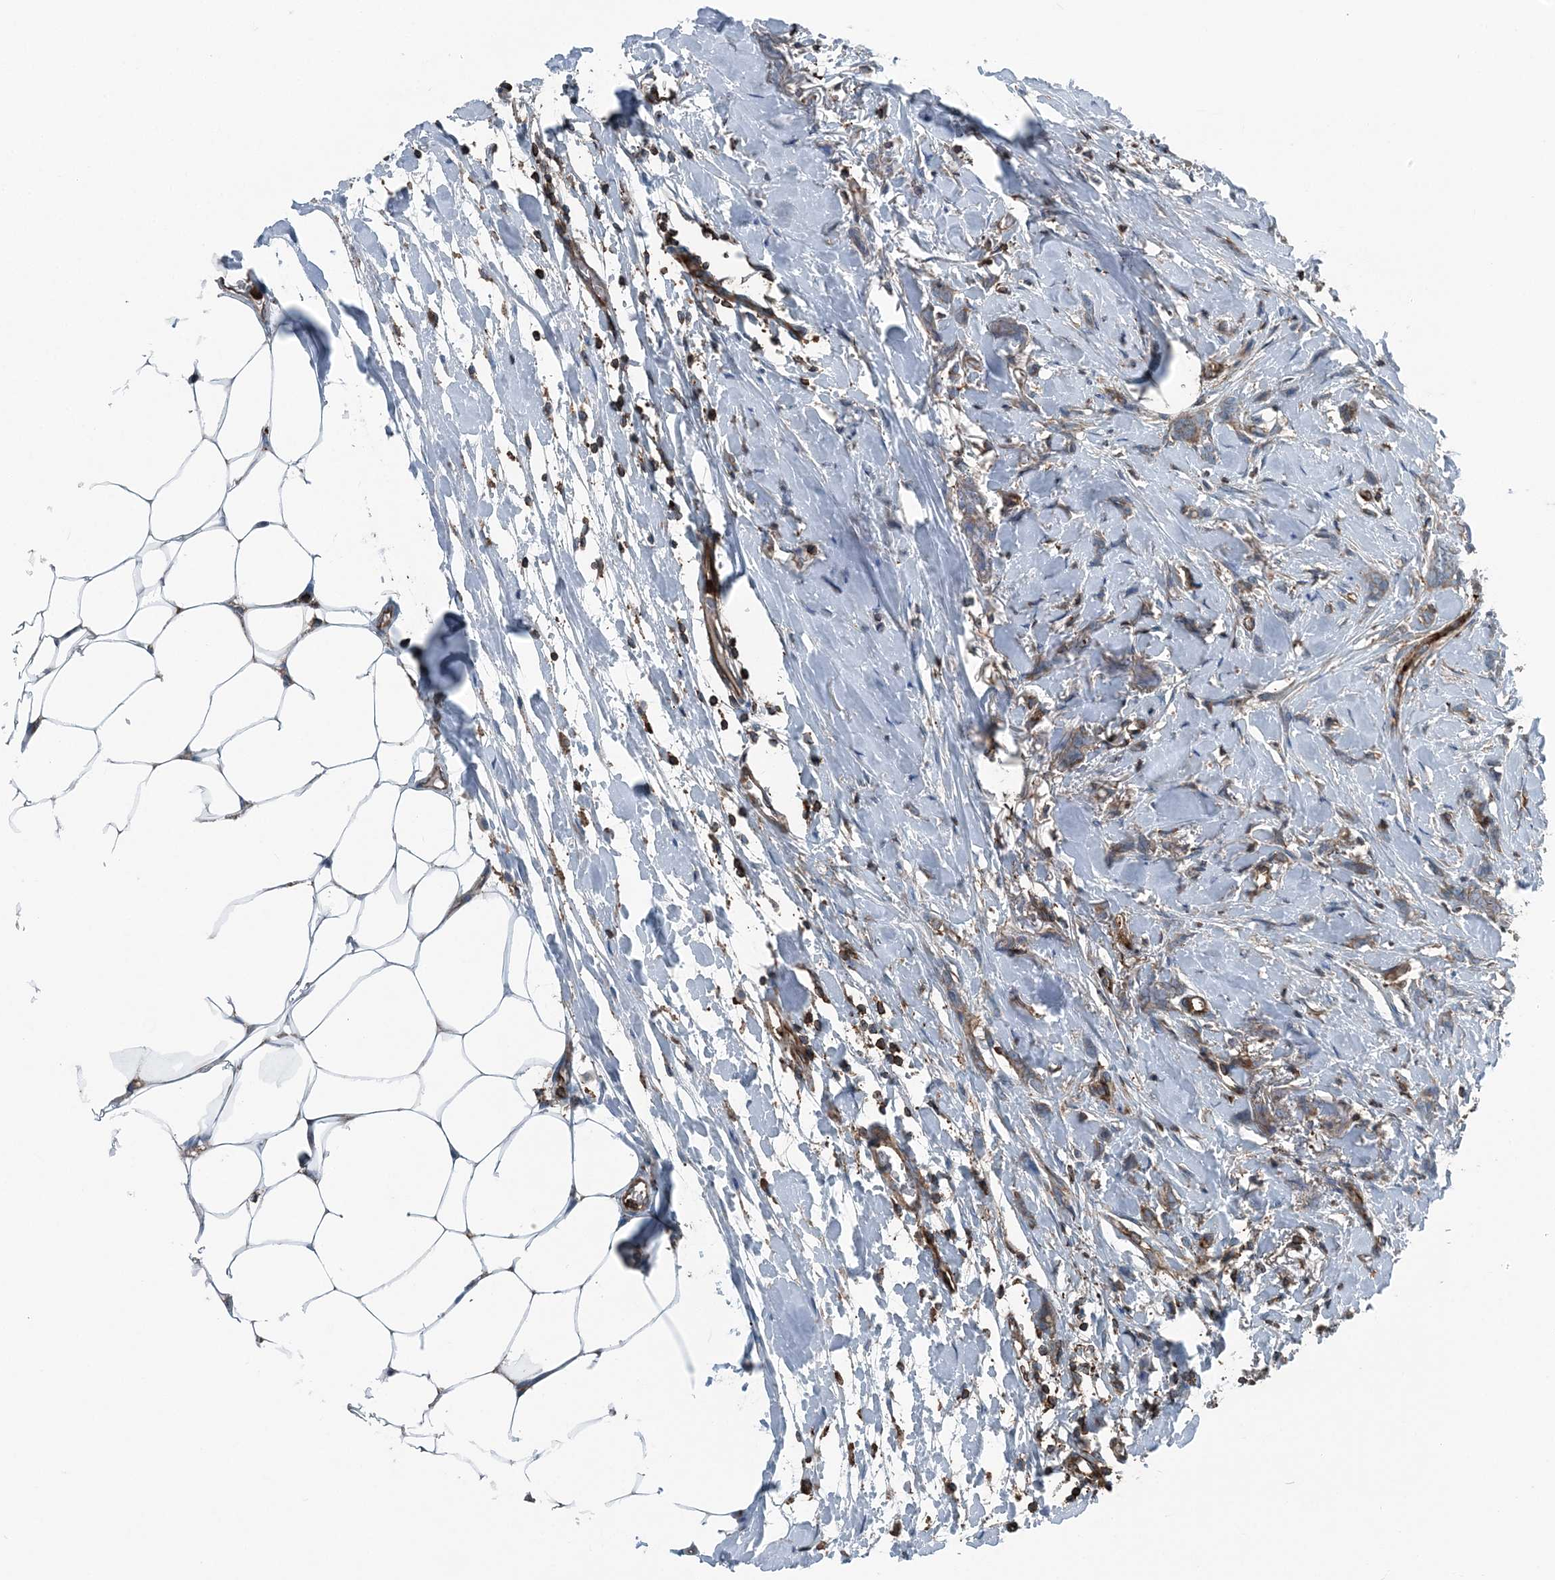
{"staining": {"intensity": "weak", "quantity": ">75%", "location": "cytoplasmic/membranous"}, "tissue": "breast cancer", "cell_type": "Tumor cells", "image_type": "cancer", "snomed": [{"axis": "morphology", "description": "Lobular carcinoma, in situ"}, {"axis": "morphology", "description": "Lobular carcinoma"}, {"axis": "topography", "description": "Breast"}], "caption": "An image of breast lobular carcinoma in situ stained for a protein demonstrates weak cytoplasmic/membranous brown staining in tumor cells.", "gene": "CFL1", "patient": {"sex": "female", "age": 41}}